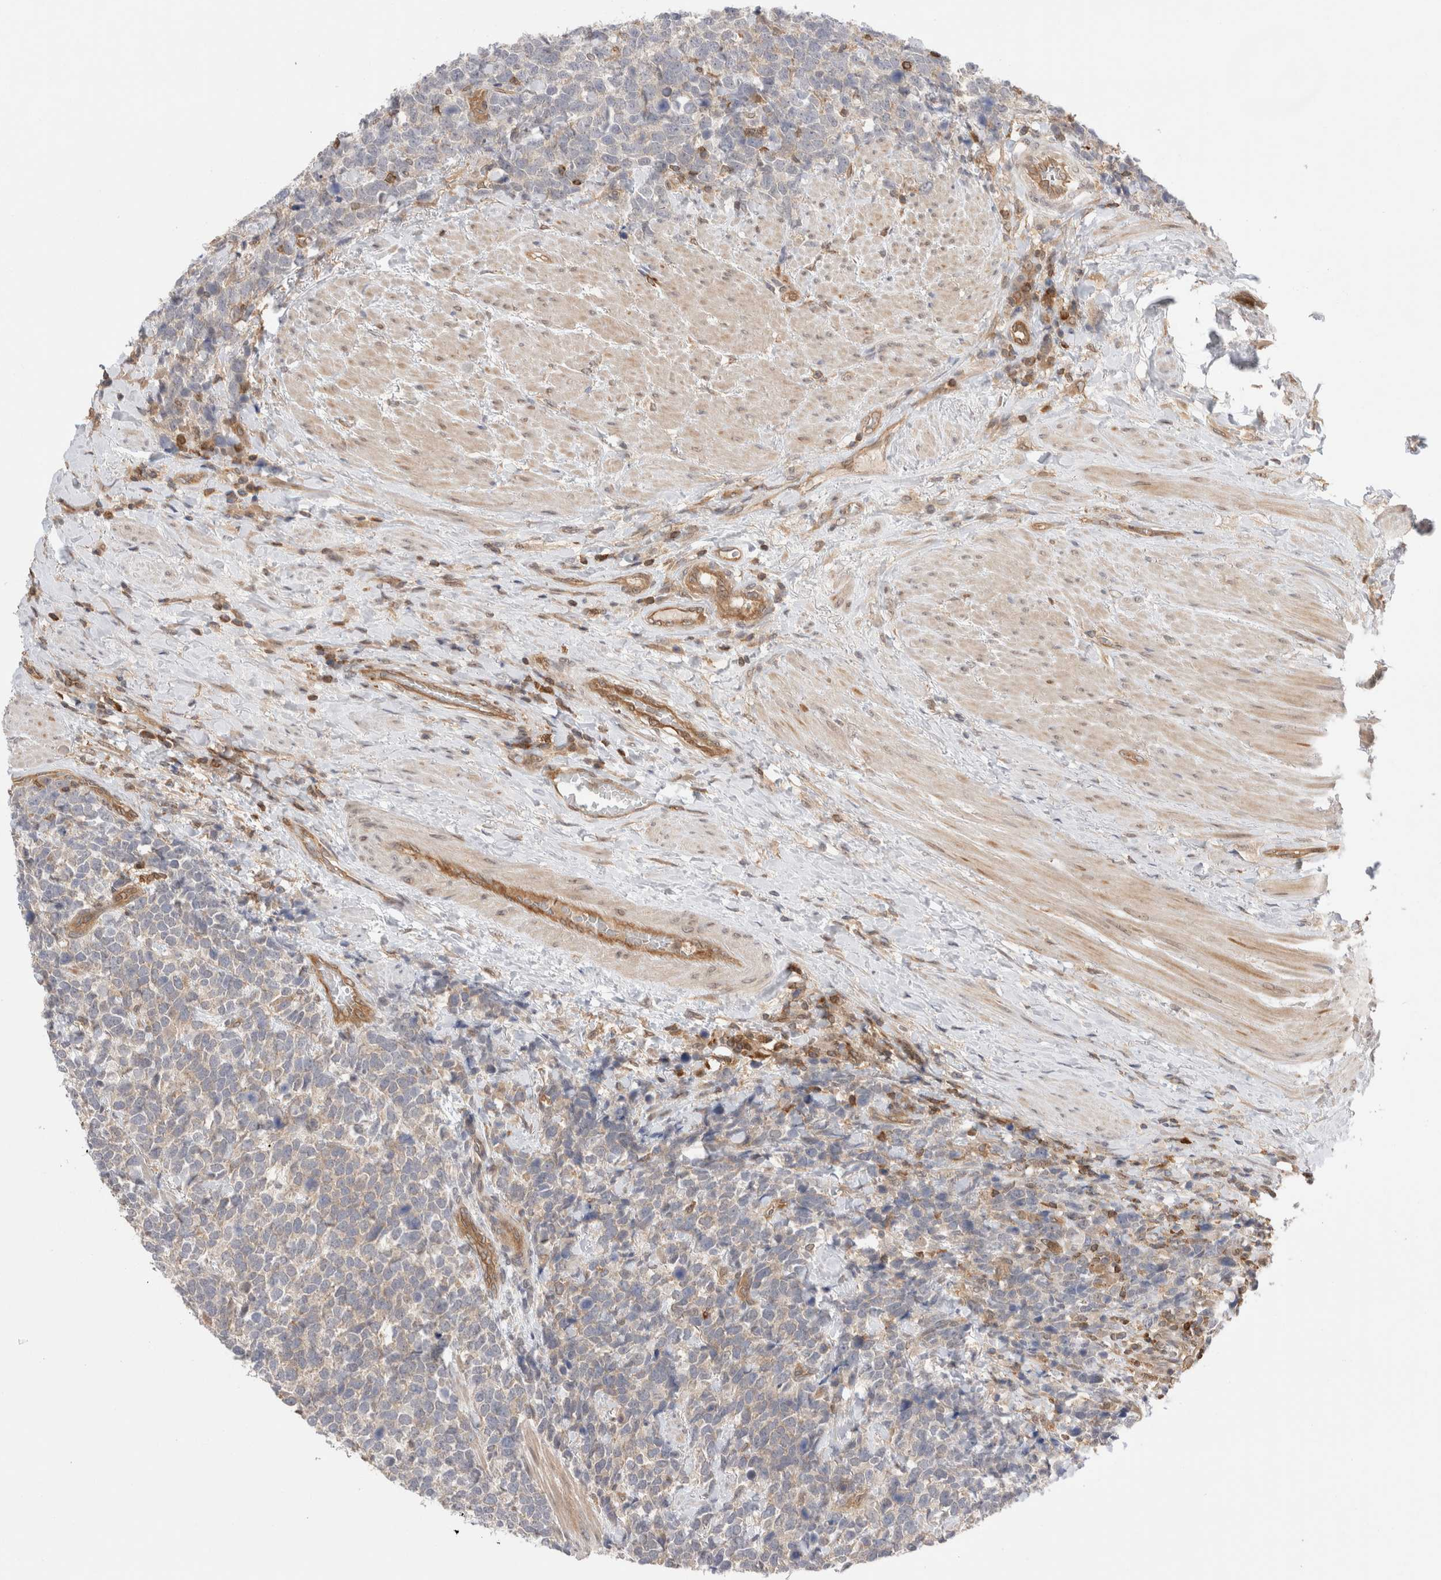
{"staining": {"intensity": "weak", "quantity": "<25%", "location": "cytoplasmic/membranous"}, "tissue": "urothelial cancer", "cell_type": "Tumor cells", "image_type": "cancer", "snomed": [{"axis": "morphology", "description": "Urothelial carcinoma, High grade"}, {"axis": "topography", "description": "Urinary bladder"}], "caption": "Immunohistochemistry (IHC) image of neoplastic tissue: high-grade urothelial carcinoma stained with DAB (3,3'-diaminobenzidine) exhibits no significant protein staining in tumor cells. Brightfield microscopy of immunohistochemistry stained with DAB (3,3'-diaminobenzidine) (brown) and hematoxylin (blue), captured at high magnification.", "gene": "NFKB1", "patient": {"sex": "female", "age": 82}}